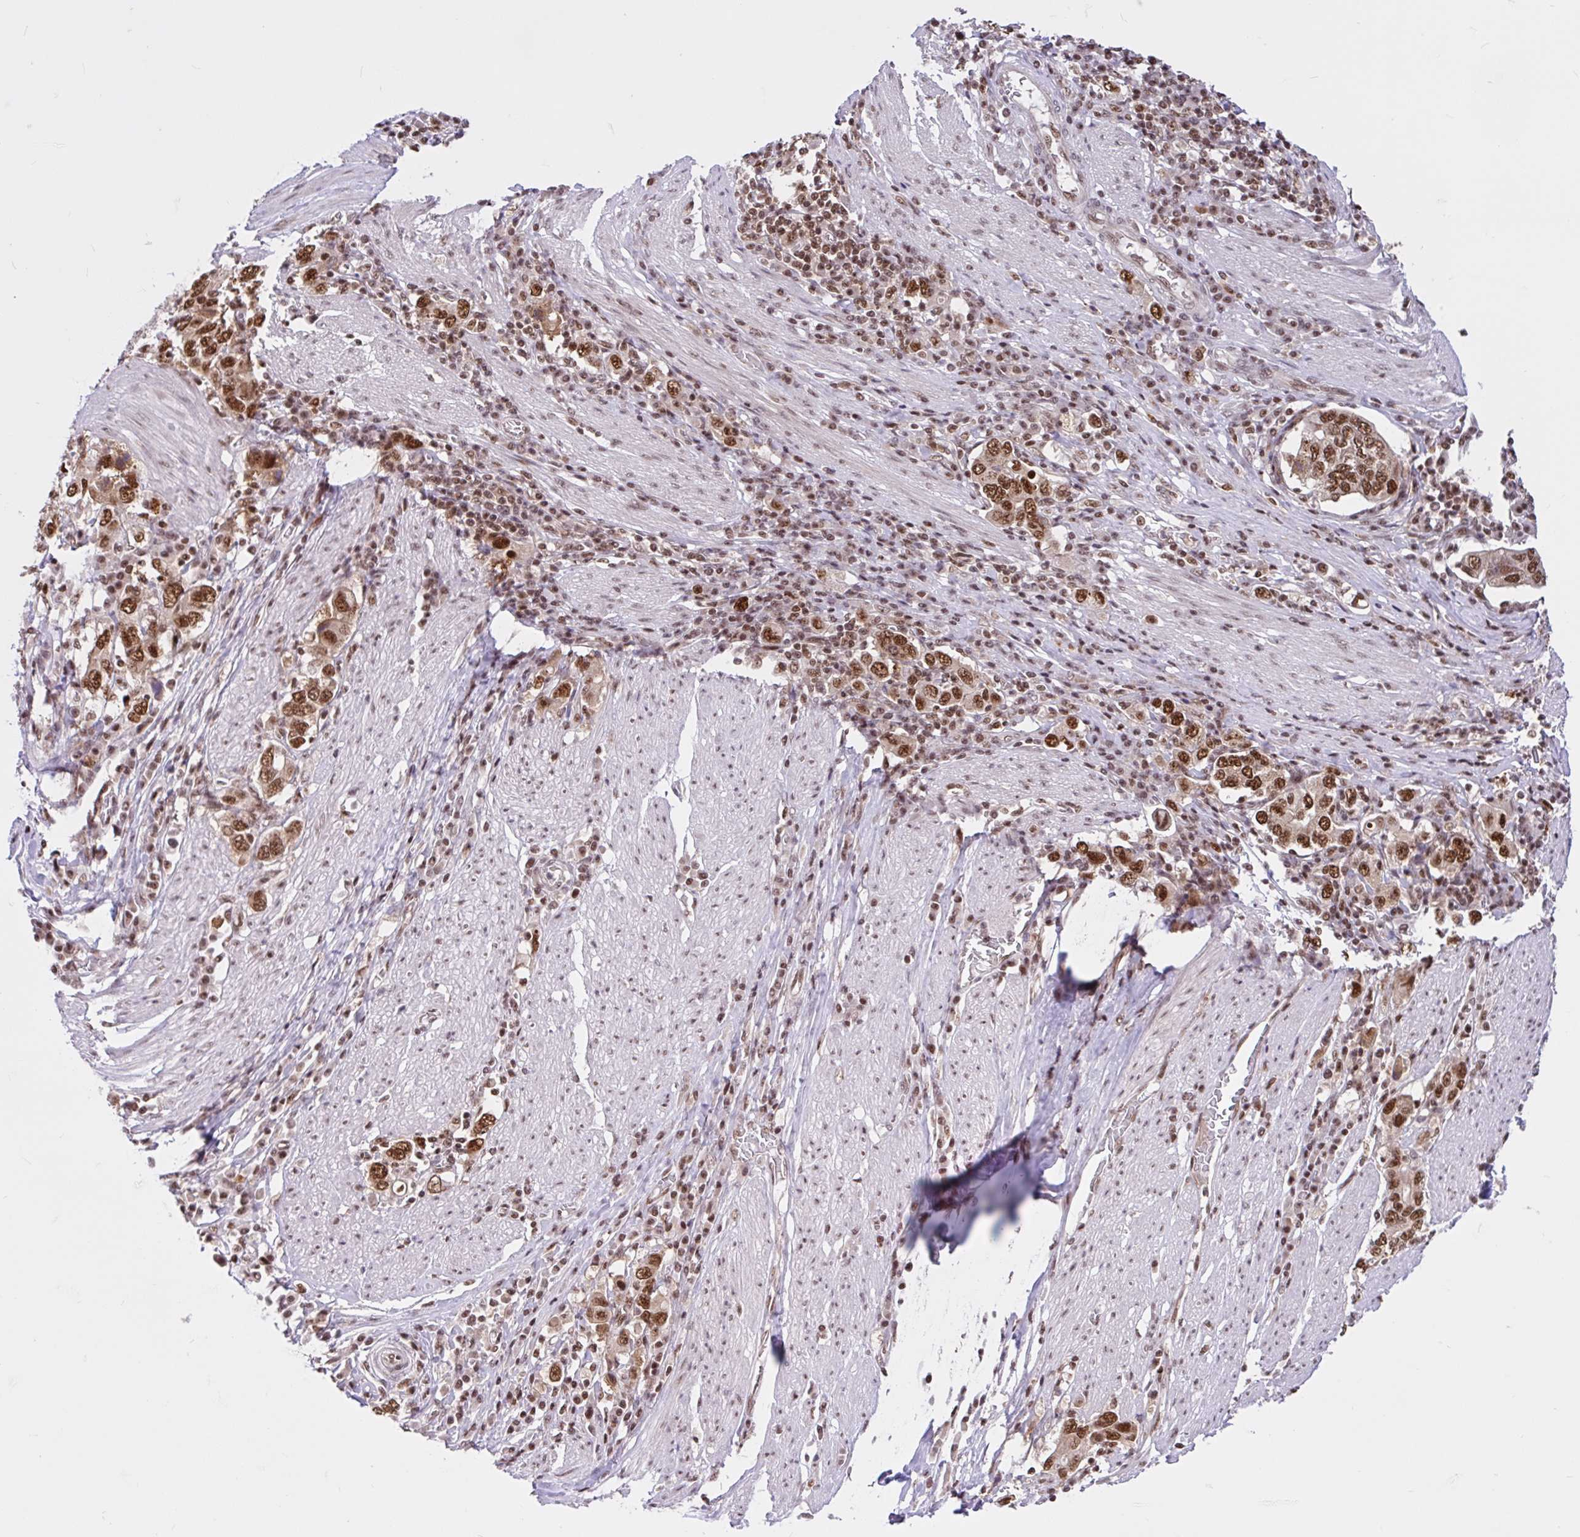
{"staining": {"intensity": "moderate", "quantity": ">75%", "location": "nuclear"}, "tissue": "stomach cancer", "cell_type": "Tumor cells", "image_type": "cancer", "snomed": [{"axis": "morphology", "description": "Adenocarcinoma, NOS"}, {"axis": "topography", "description": "Stomach, upper"}, {"axis": "topography", "description": "Stomach"}], "caption": "Approximately >75% of tumor cells in human stomach adenocarcinoma demonstrate moderate nuclear protein positivity as visualized by brown immunohistochemical staining.", "gene": "CCDC12", "patient": {"sex": "male", "age": 62}}